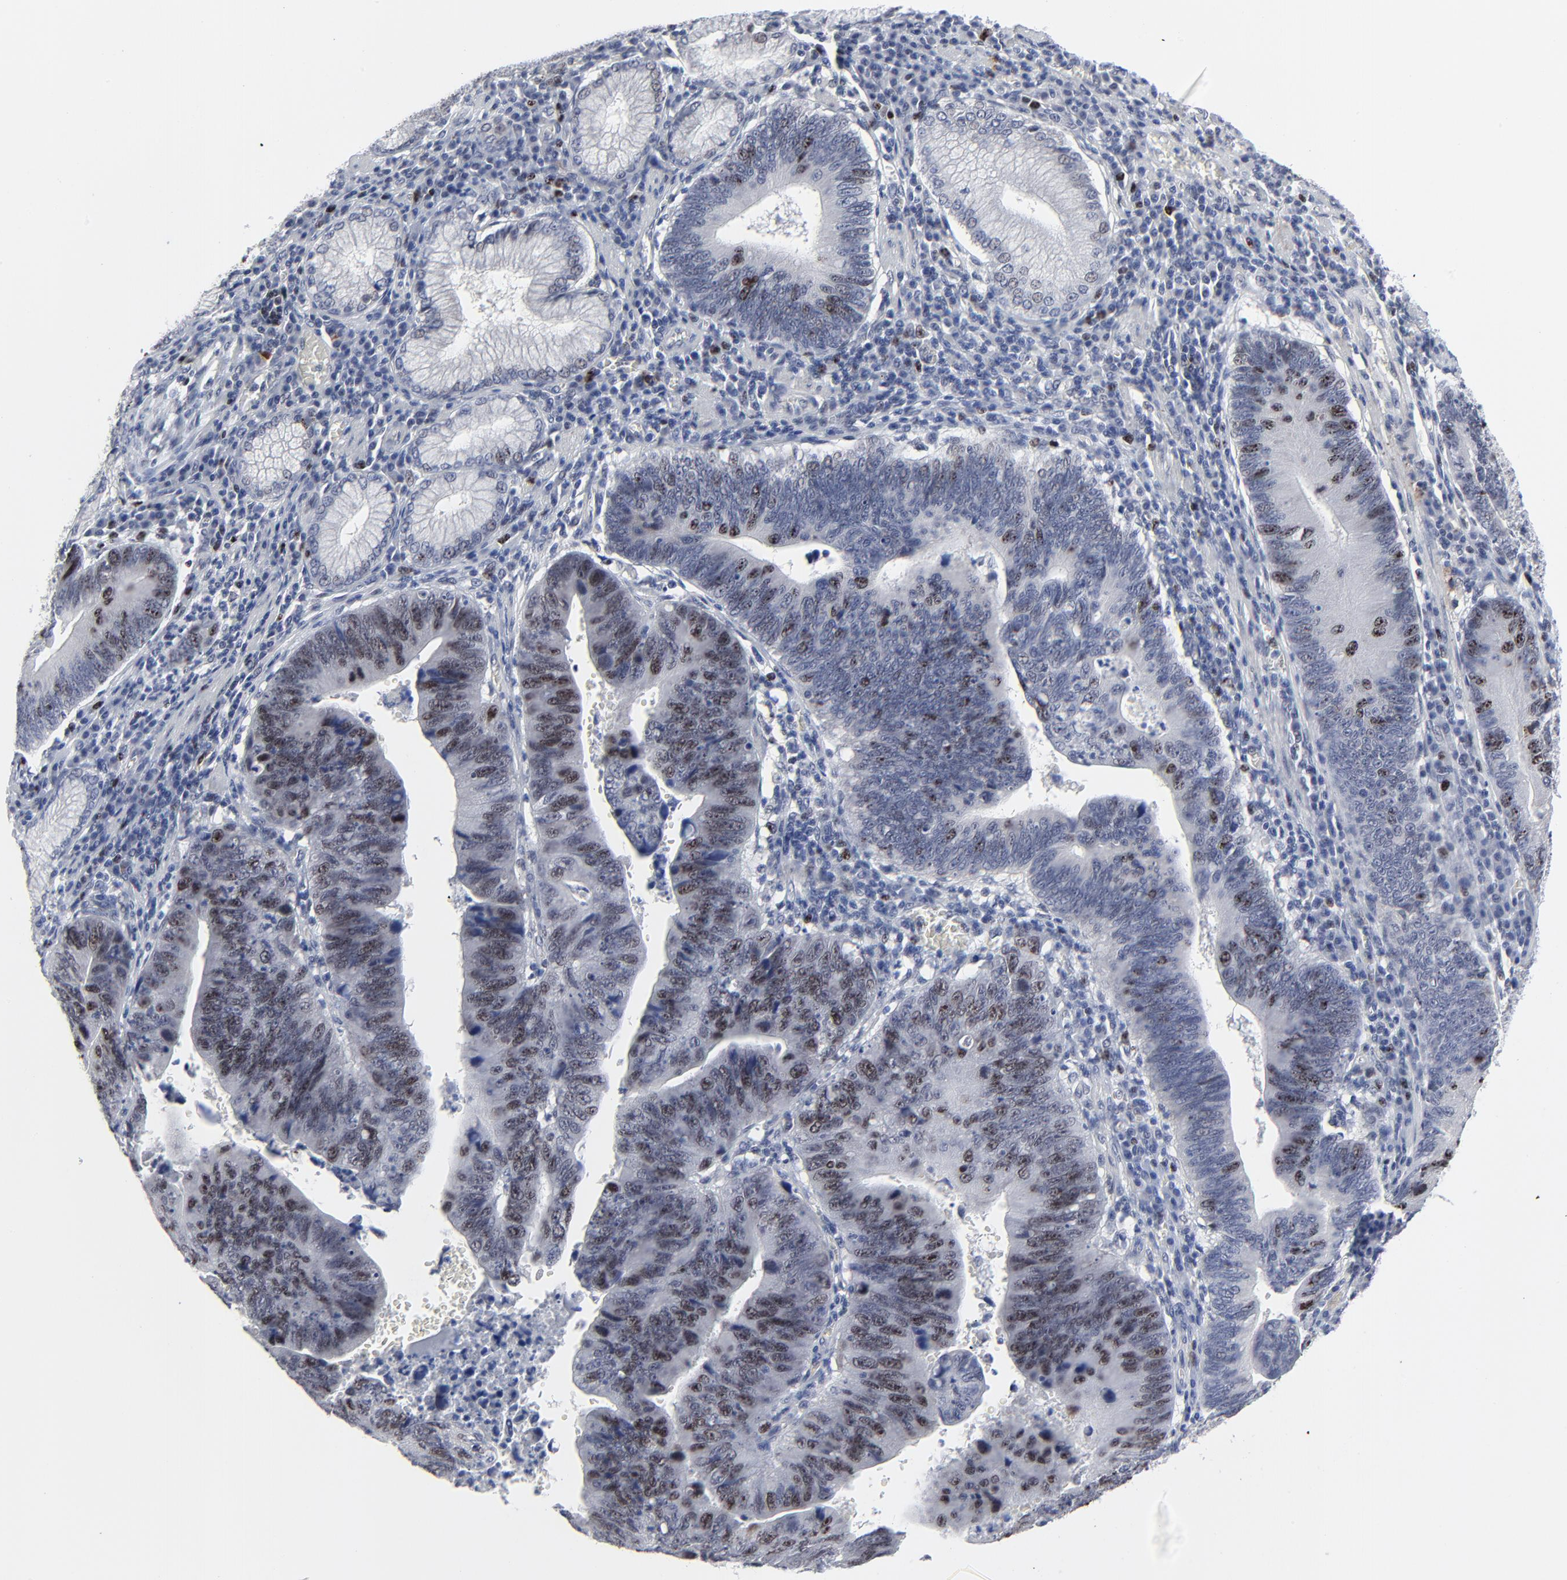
{"staining": {"intensity": "moderate", "quantity": "25%-75%", "location": "nuclear"}, "tissue": "stomach cancer", "cell_type": "Tumor cells", "image_type": "cancer", "snomed": [{"axis": "morphology", "description": "Adenocarcinoma, NOS"}, {"axis": "topography", "description": "Stomach"}], "caption": "DAB immunohistochemical staining of stomach adenocarcinoma demonstrates moderate nuclear protein positivity in about 25%-75% of tumor cells.", "gene": "ZNF589", "patient": {"sex": "male", "age": 59}}